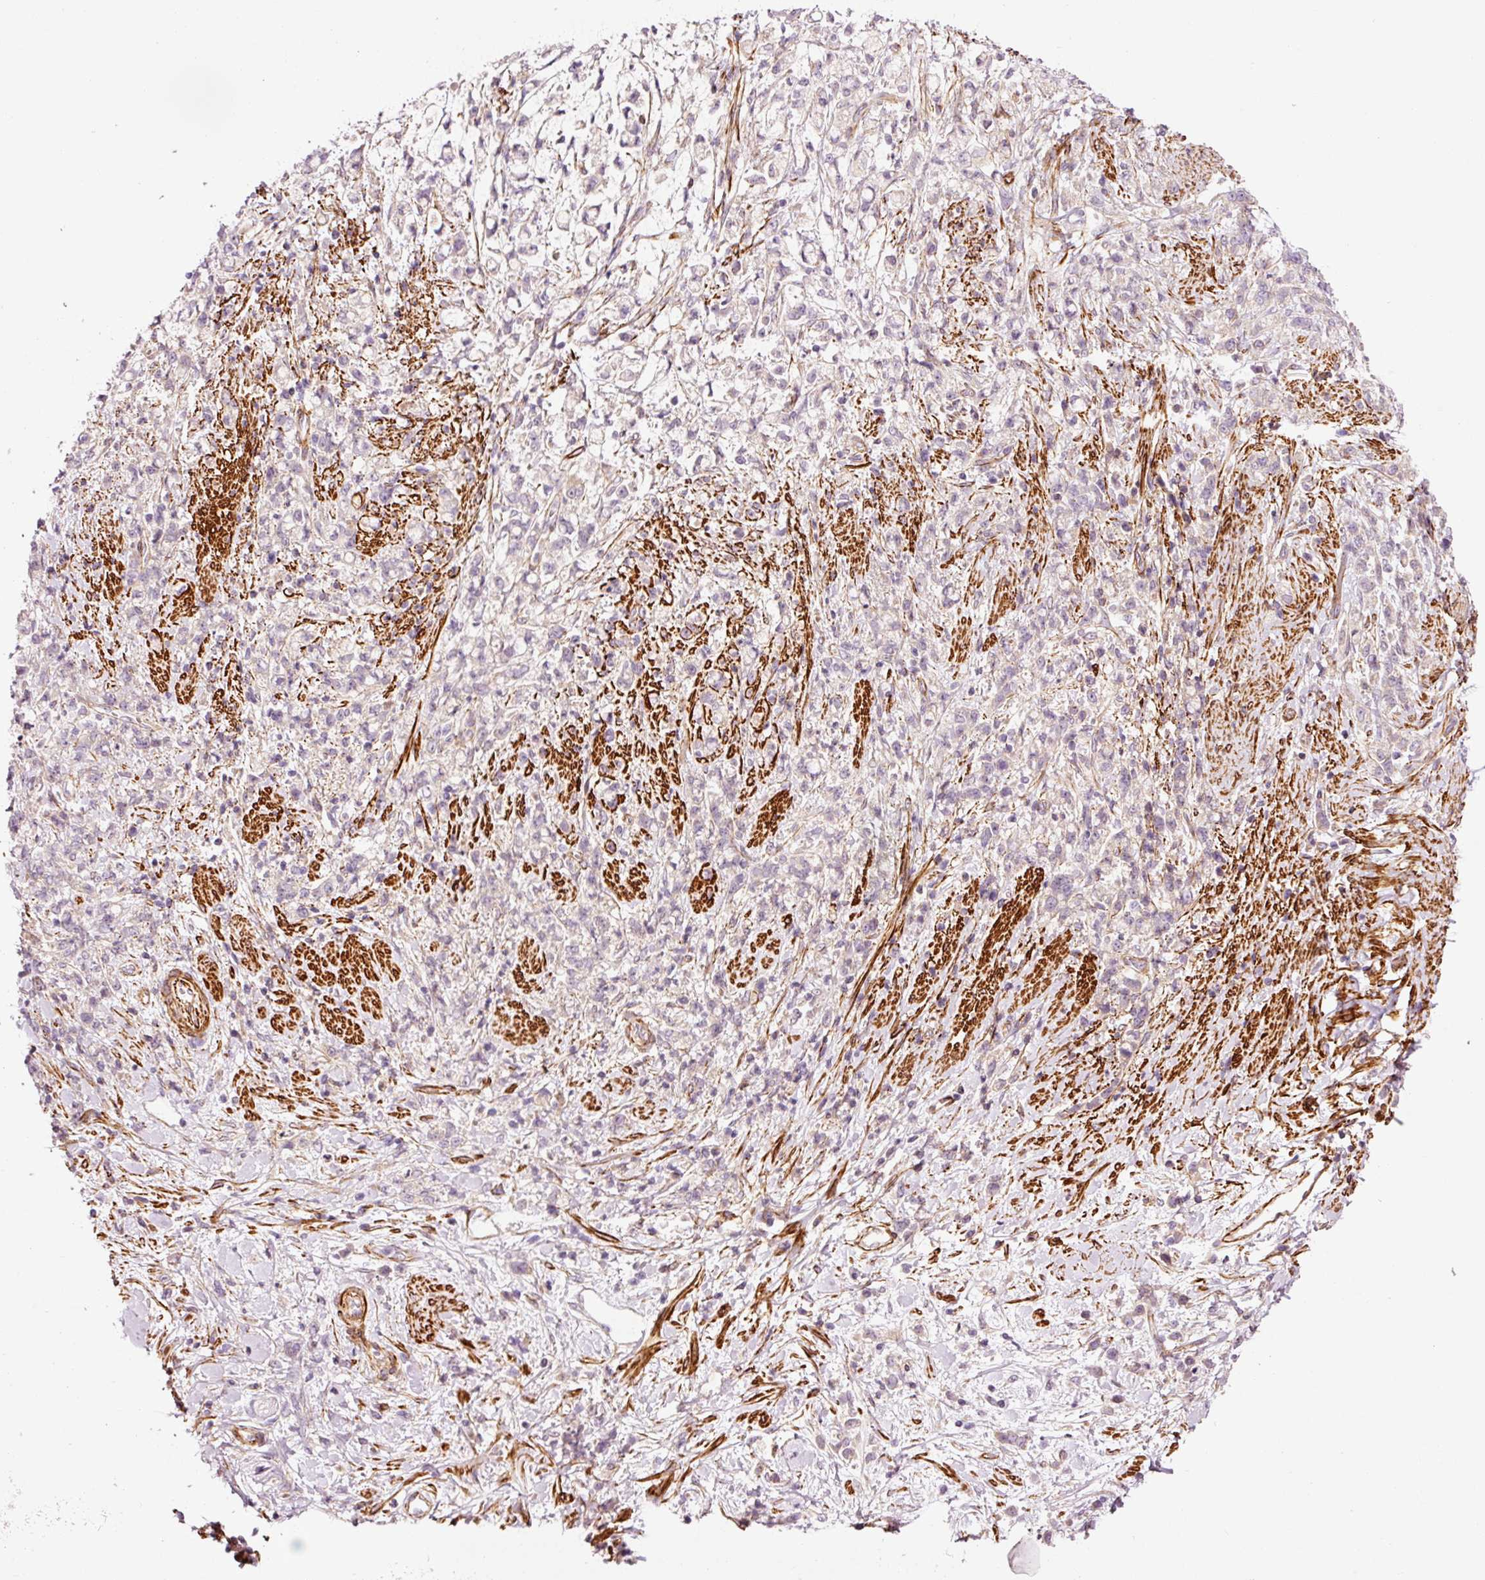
{"staining": {"intensity": "negative", "quantity": "none", "location": "none"}, "tissue": "stomach cancer", "cell_type": "Tumor cells", "image_type": "cancer", "snomed": [{"axis": "morphology", "description": "Adenocarcinoma, NOS"}, {"axis": "topography", "description": "Stomach"}], "caption": "Micrograph shows no significant protein positivity in tumor cells of stomach cancer.", "gene": "ANKRD20A1", "patient": {"sex": "female", "age": 60}}